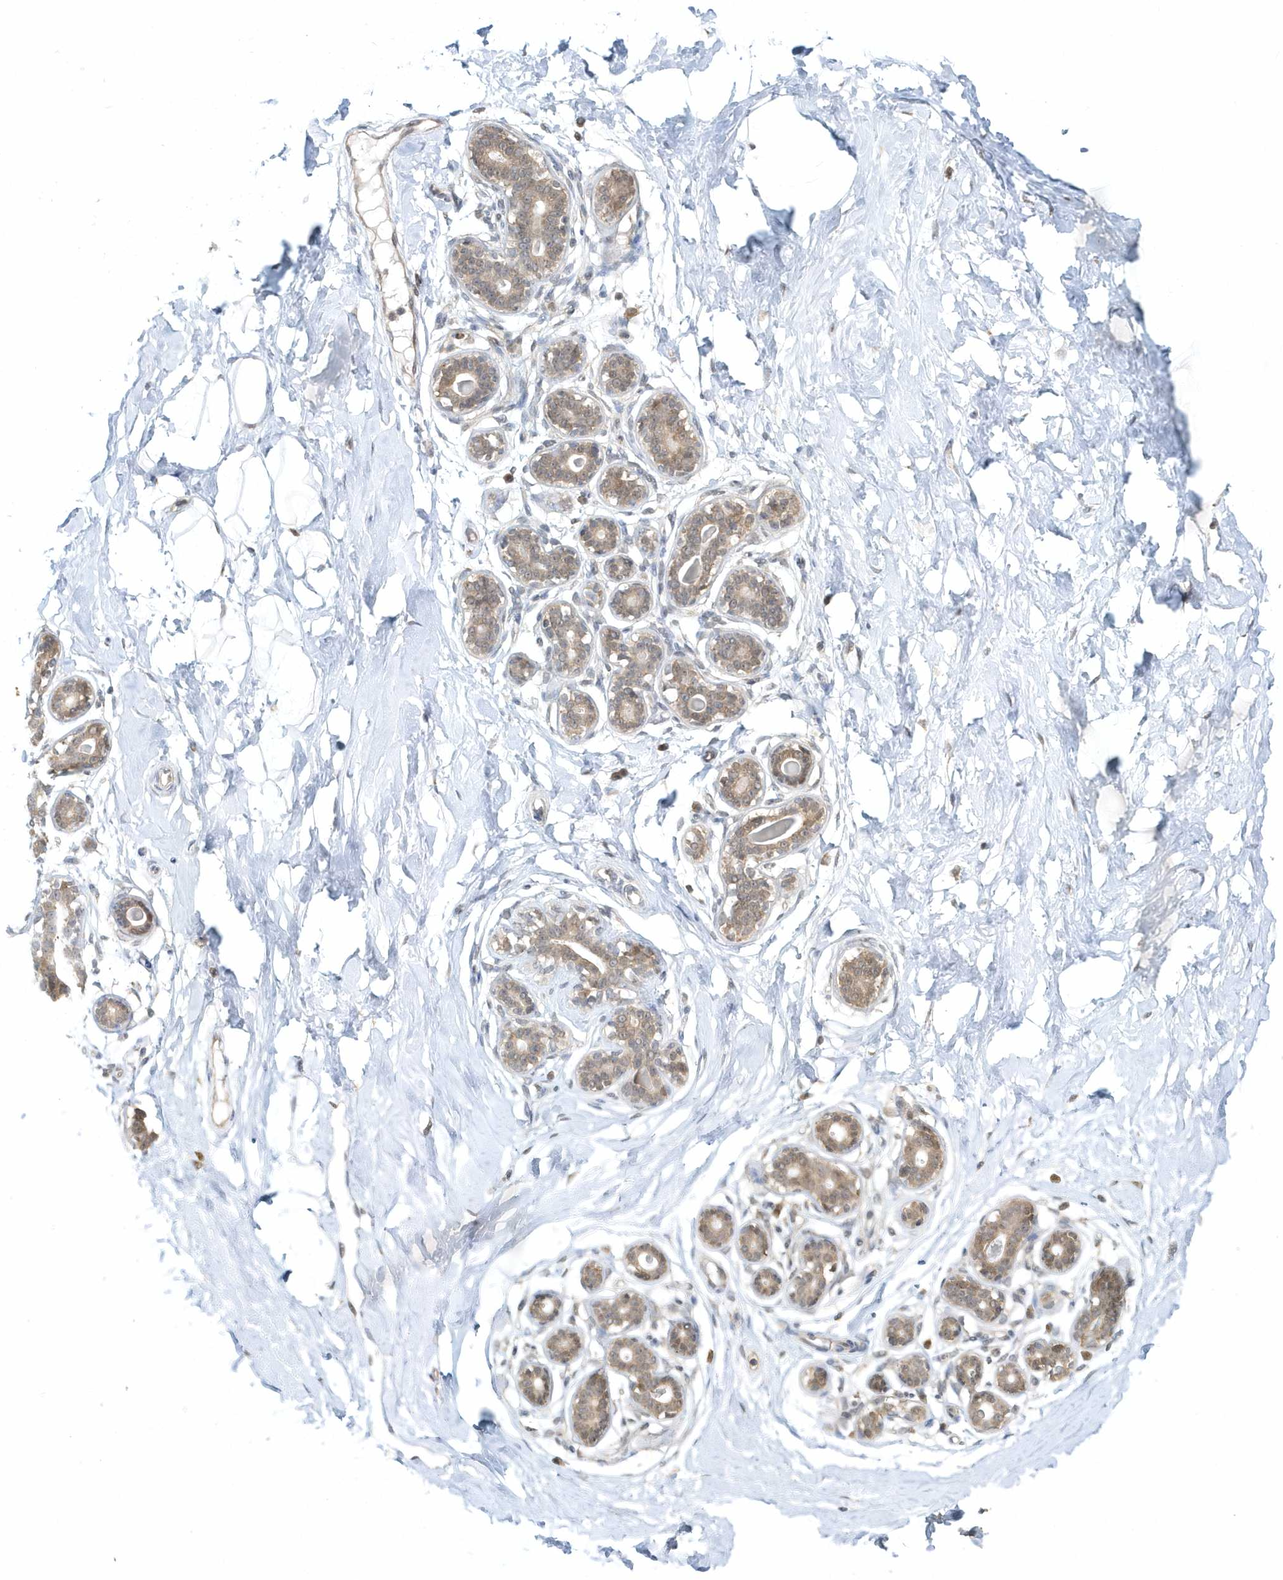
{"staining": {"intensity": "weak", "quantity": ">75%", "location": "nuclear"}, "tissue": "breast", "cell_type": "Adipocytes", "image_type": "normal", "snomed": [{"axis": "morphology", "description": "Normal tissue, NOS"}, {"axis": "morphology", "description": "Adenoma, NOS"}, {"axis": "topography", "description": "Breast"}], "caption": "A brown stain highlights weak nuclear staining of a protein in adipocytes of normal breast. (IHC, brightfield microscopy, high magnification).", "gene": "PSMD6", "patient": {"sex": "female", "age": 23}}